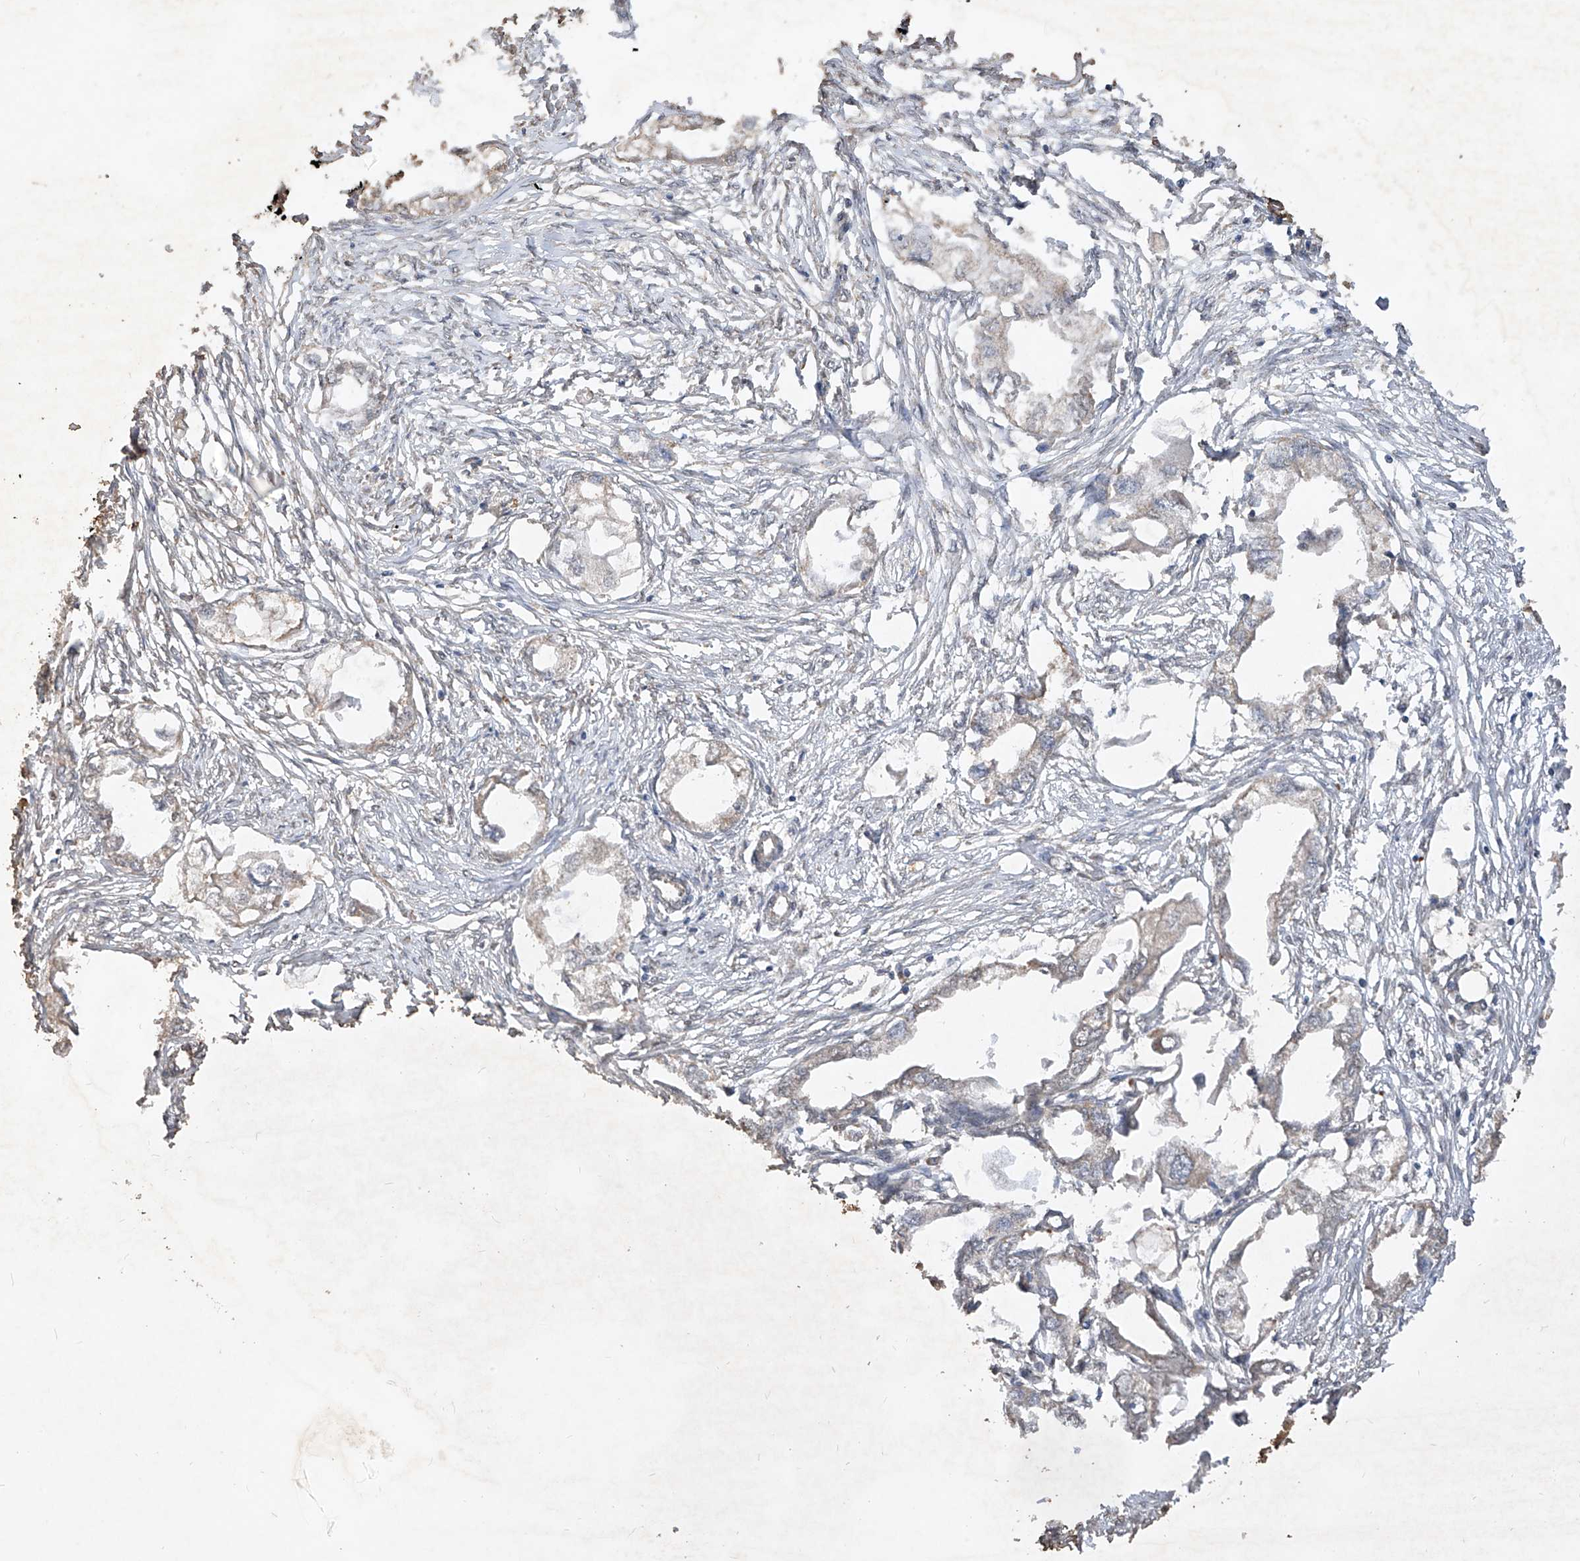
{"staining": {"intensity": "negative", "quantity": "none", "location": "none"}, "tissue": "endometrial cancer", "cell_type": "Tumor cells", "image_type": "cancer", "snomed": [{"axis": "morphology", "description": "Adenocarcinoma, NOS"}, {"axis": "morphology", "description": "Adenocarcinoma, metastatic, NOS"}, {"axis": "topography", "description": "Adipose tissue"}, {"axis": "topography", "description": "Endometrium"}], "caption": "A high-resolution histopathology image shows immunohistochemistry (IHC) staining of endometrial cancer (adenocarcinoma), which shows no significant expression in tumor cells. Brightfield microscopy of immunohistochemistry stained with DAB (3,3'-diaminobenzidine) (brown) and hematoxylin (blue), captured at high magnification.", "gene": "MTUS2", "patient": {"sex": "female", "age": 67}}